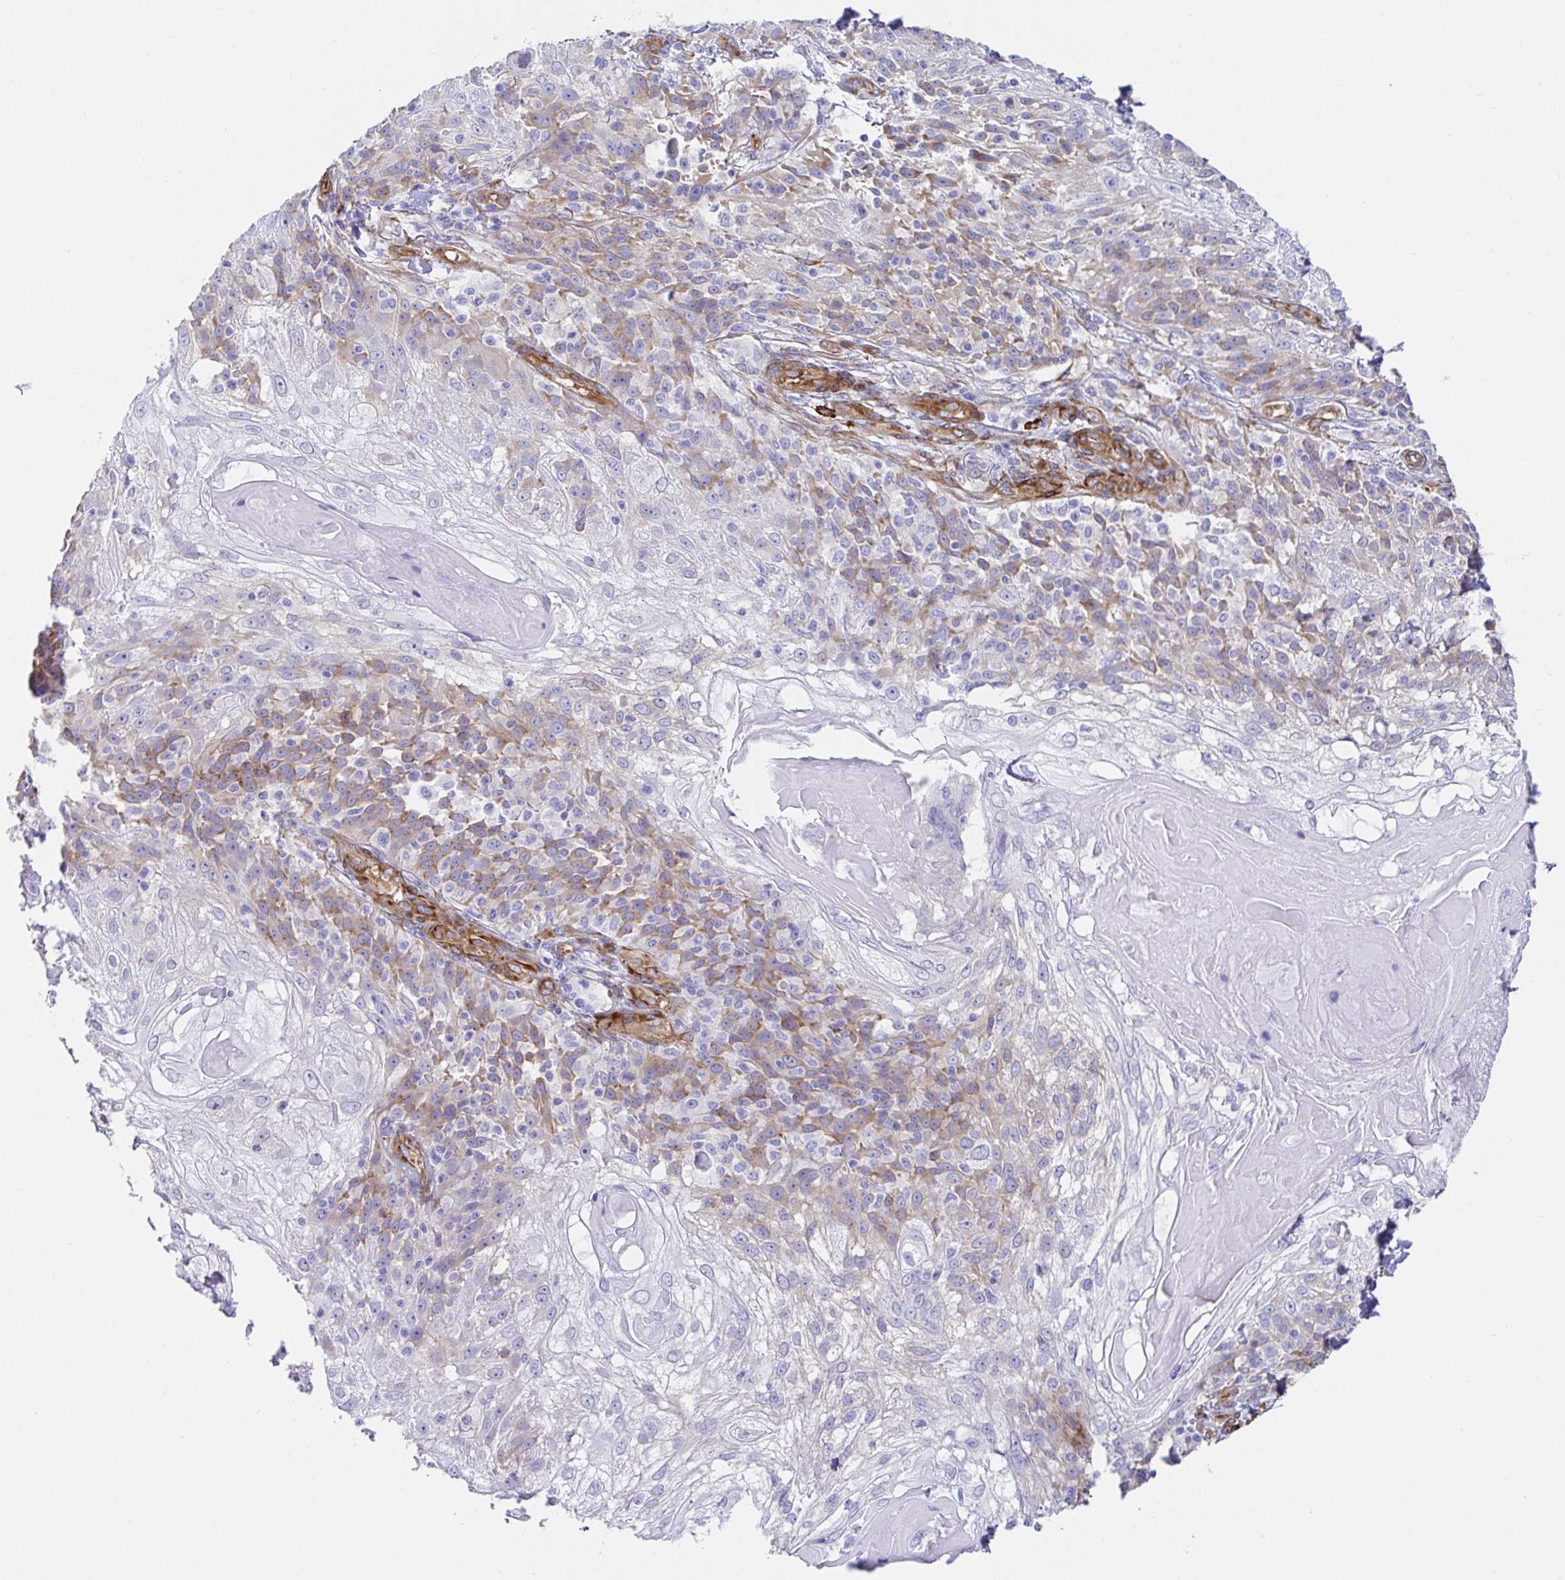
{"staining": {"intensity": "weak", "quantity": ">75%", "location": "cytoplasmic/membranous"}, "tissue": "skin cancer", "cell_type": "Tumor cells", "image_type": "cancer", "snomed": [{"axis": "morphology", "description": "Normal tissue, NOS"}, {"axis": "morphology", "description": "Squamous cell carcinoma, NOS"}, {"axis": "topography", "description": "Skin"}], "caption": "A low amount of weak cytoplasmic/membranous expression is present in about >75% of tumor cells in skin cancer (squamous cell carcinoma) tissue. (DAB (3,3'-diaminobenzidine) IHC, brown staining for protein, blue staining for nuclei).", "gene": "DOCK1", "patient": {"sex": "female", "age": 83}}